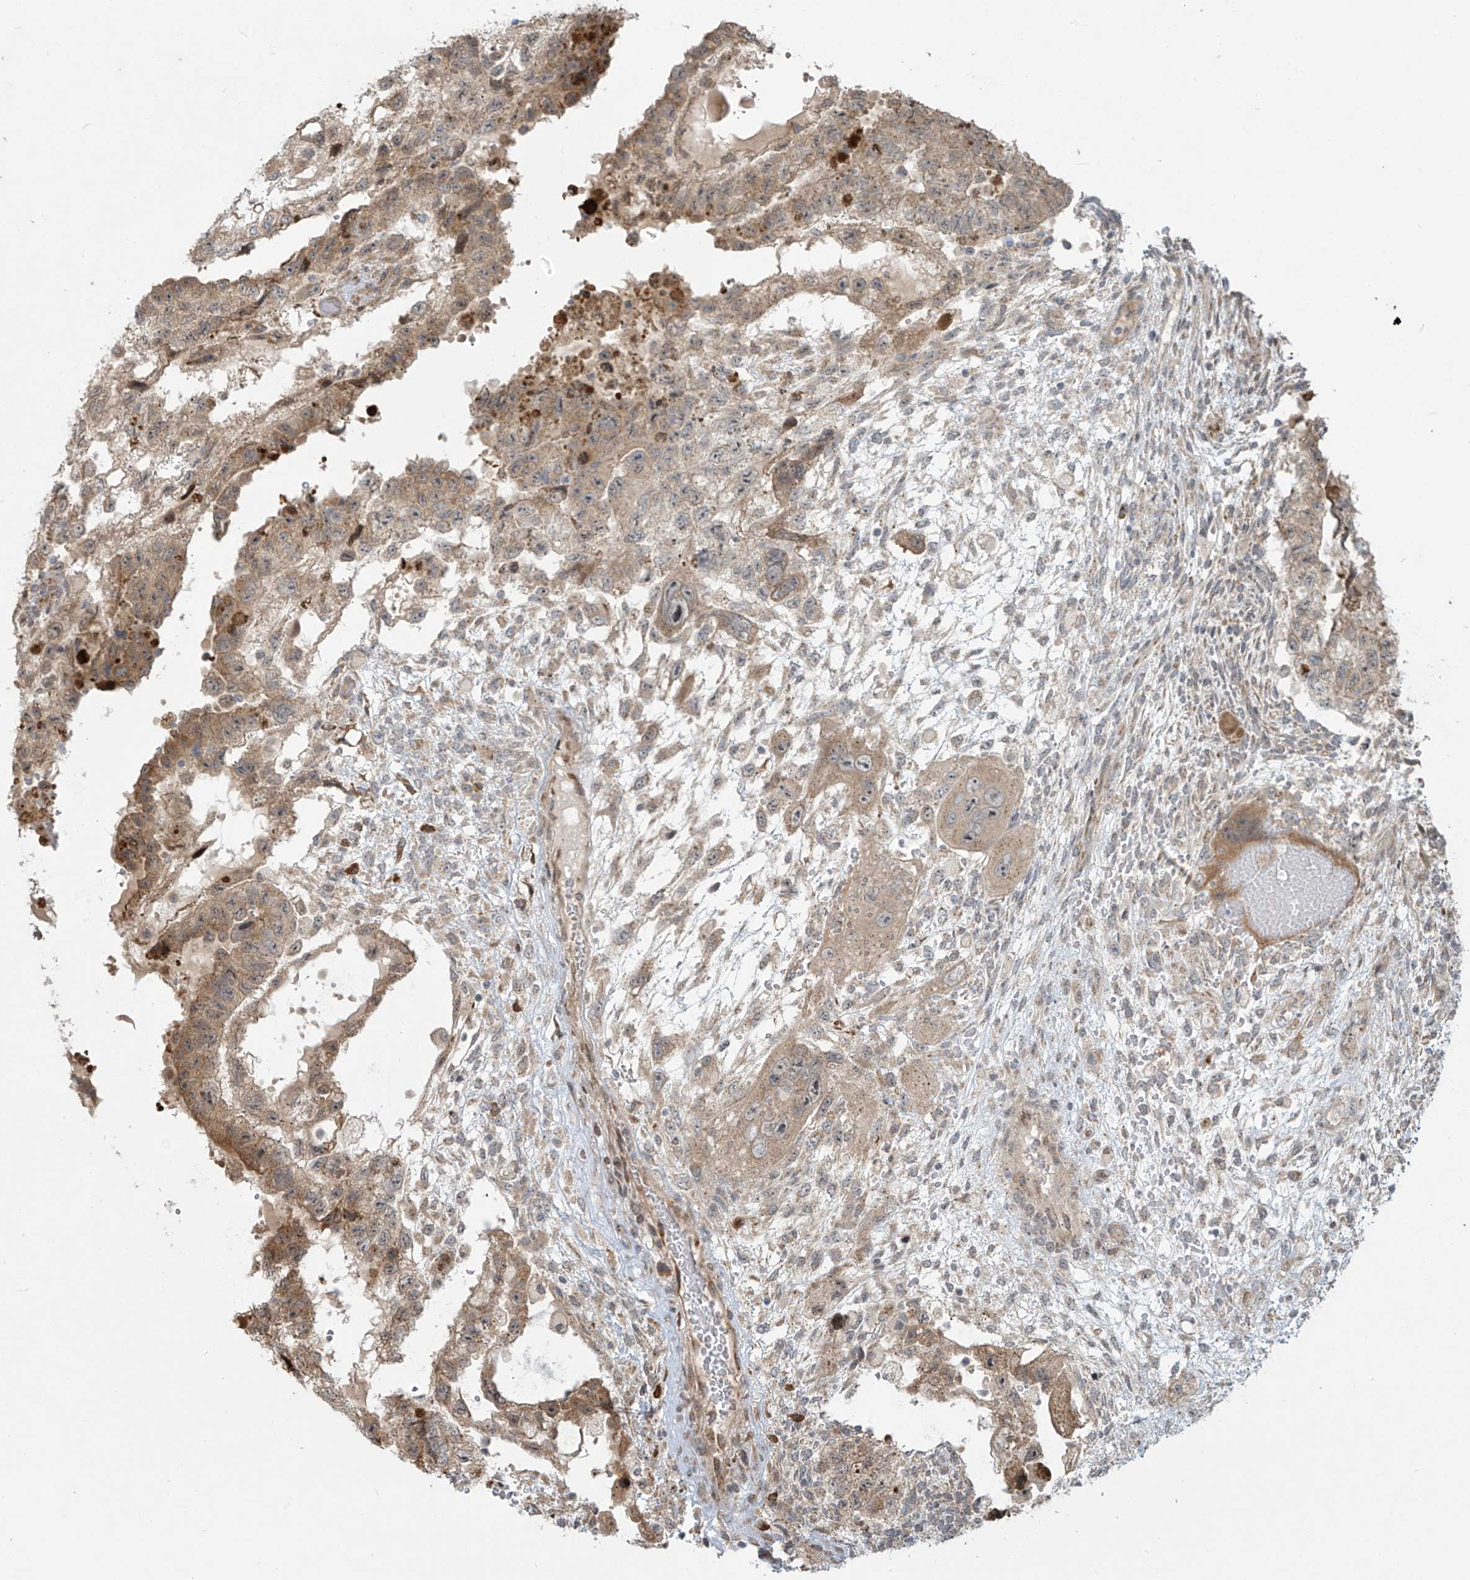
{"staining": {"intensity": "moderate", "quantity": ">75%", "location": "cytoplasmic/membranous"}, "tissue": "testis cancer", "cell_type": "Tumor cells", "image_type": "cancer", "snomed": [{"axis": "morphology", "description": "Carcinoma, Embryonal, NOS"}, {"axis": "topography", "description": "Testis"}], "caption": "Tumor cells exhibit medium levels of moderate cytoplasmic/membranous expression in approximately >75% of cells in testis cancer (embryonal carcinoma). (DAB IHC with brightfield microscopy, high magnification).", "gene": "PLEKHM3", "patient": {"sex": "male", "age": 36}}